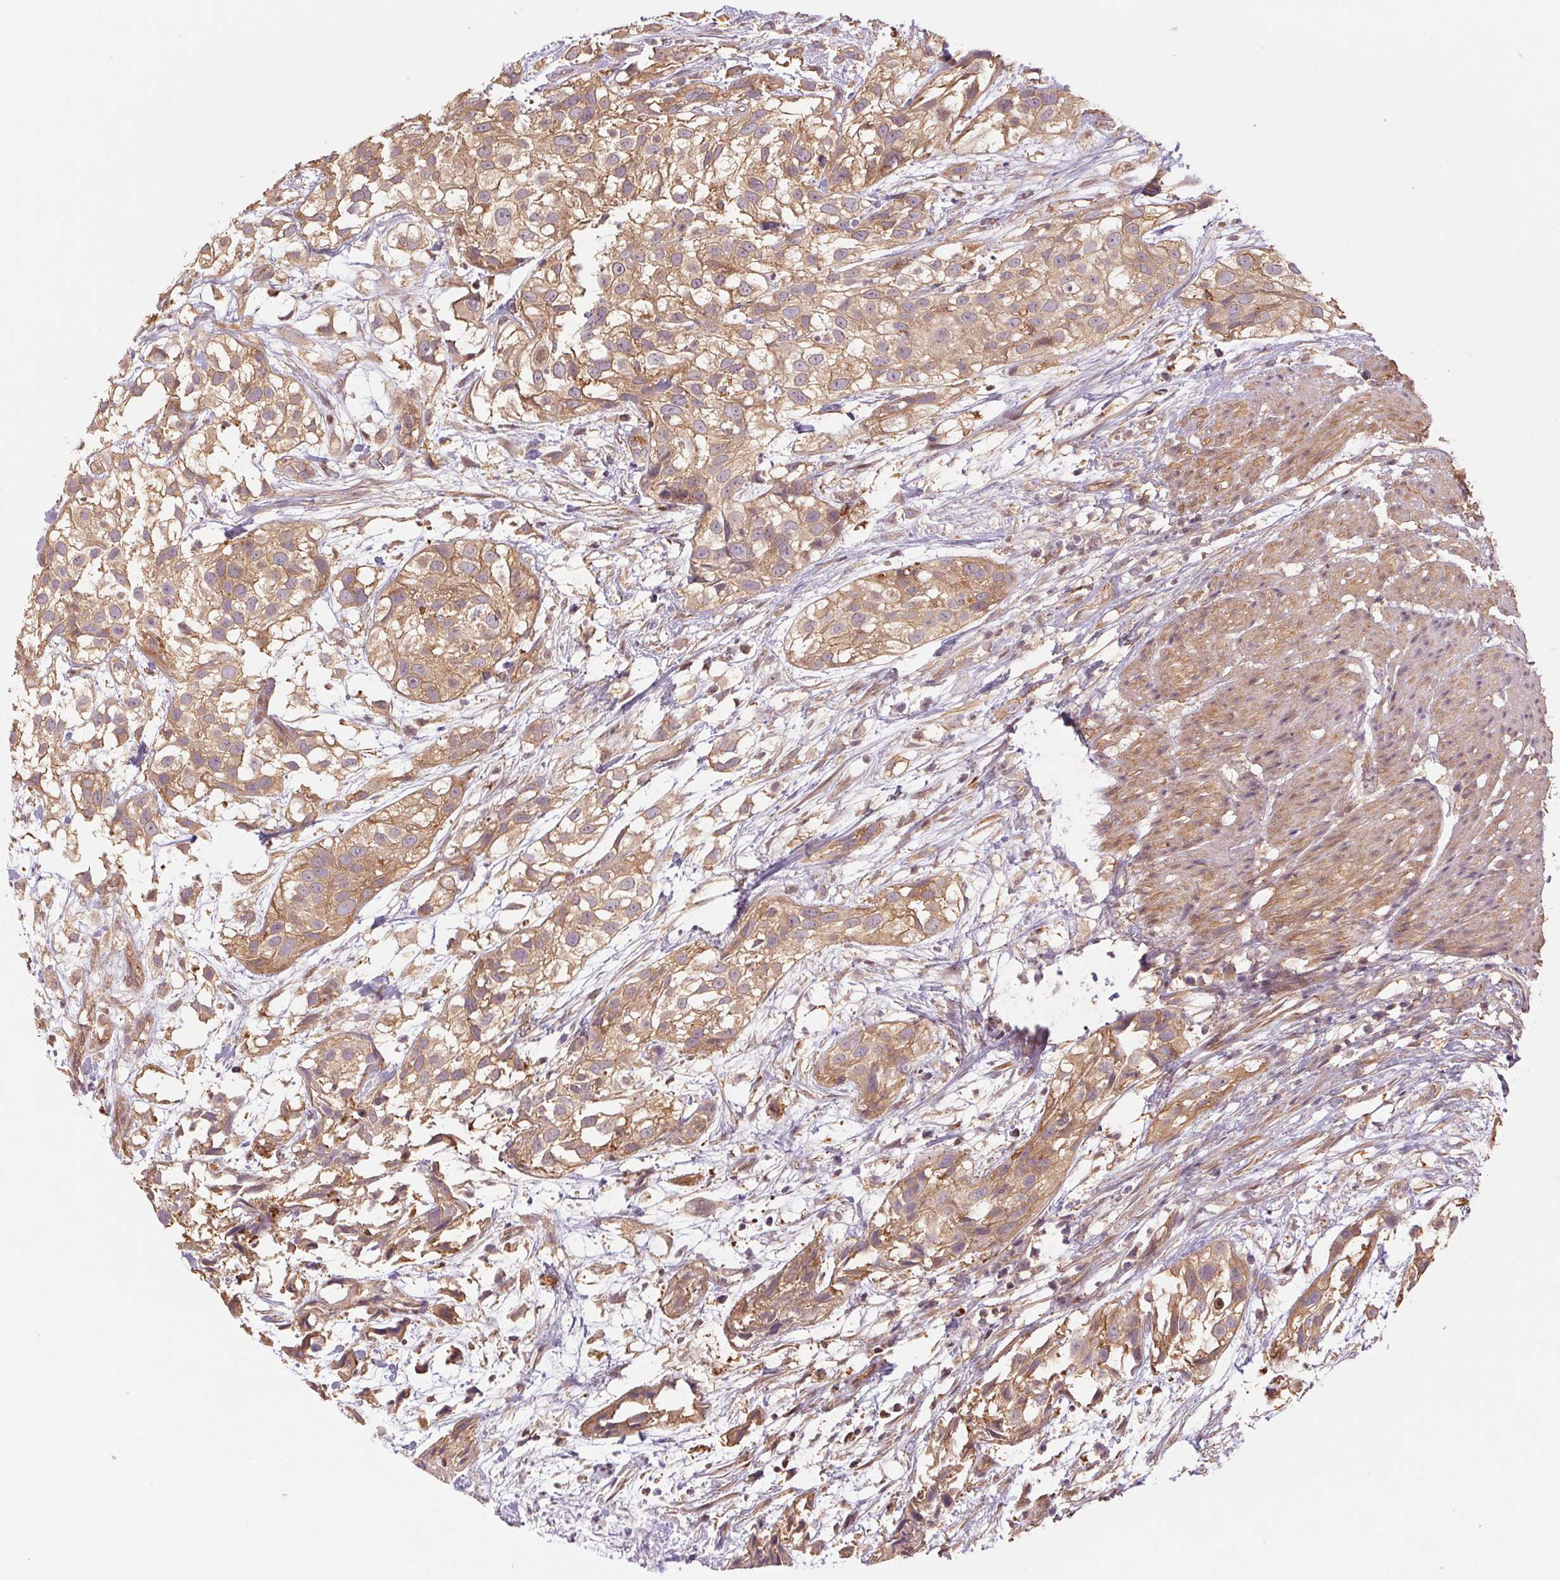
{"staining": {"intensity": "moderate", "quantity": ">75%", "location": "cytoplasmic/membranous"}, "tissue": "urothelial cancer", "cell_type": "Tumor cells", "image_type": "cancer", "snomed": [{"axis": "morphology", "description": "Urothelial carcinoma, High grade"}, {"axis": "topography", "description": "Urinary bladder"}], "caption": "Moderate cytoplasmic/membranous positivity is present in approximately >75% of tumor cells in urothelial cancer. (Stains: DAB in brown, nuclei in blue, Microscopy: brightfield microscopy at high magnification).", "gene": "TUBA3D", "patient": {"sex": "male", "age": 56}}